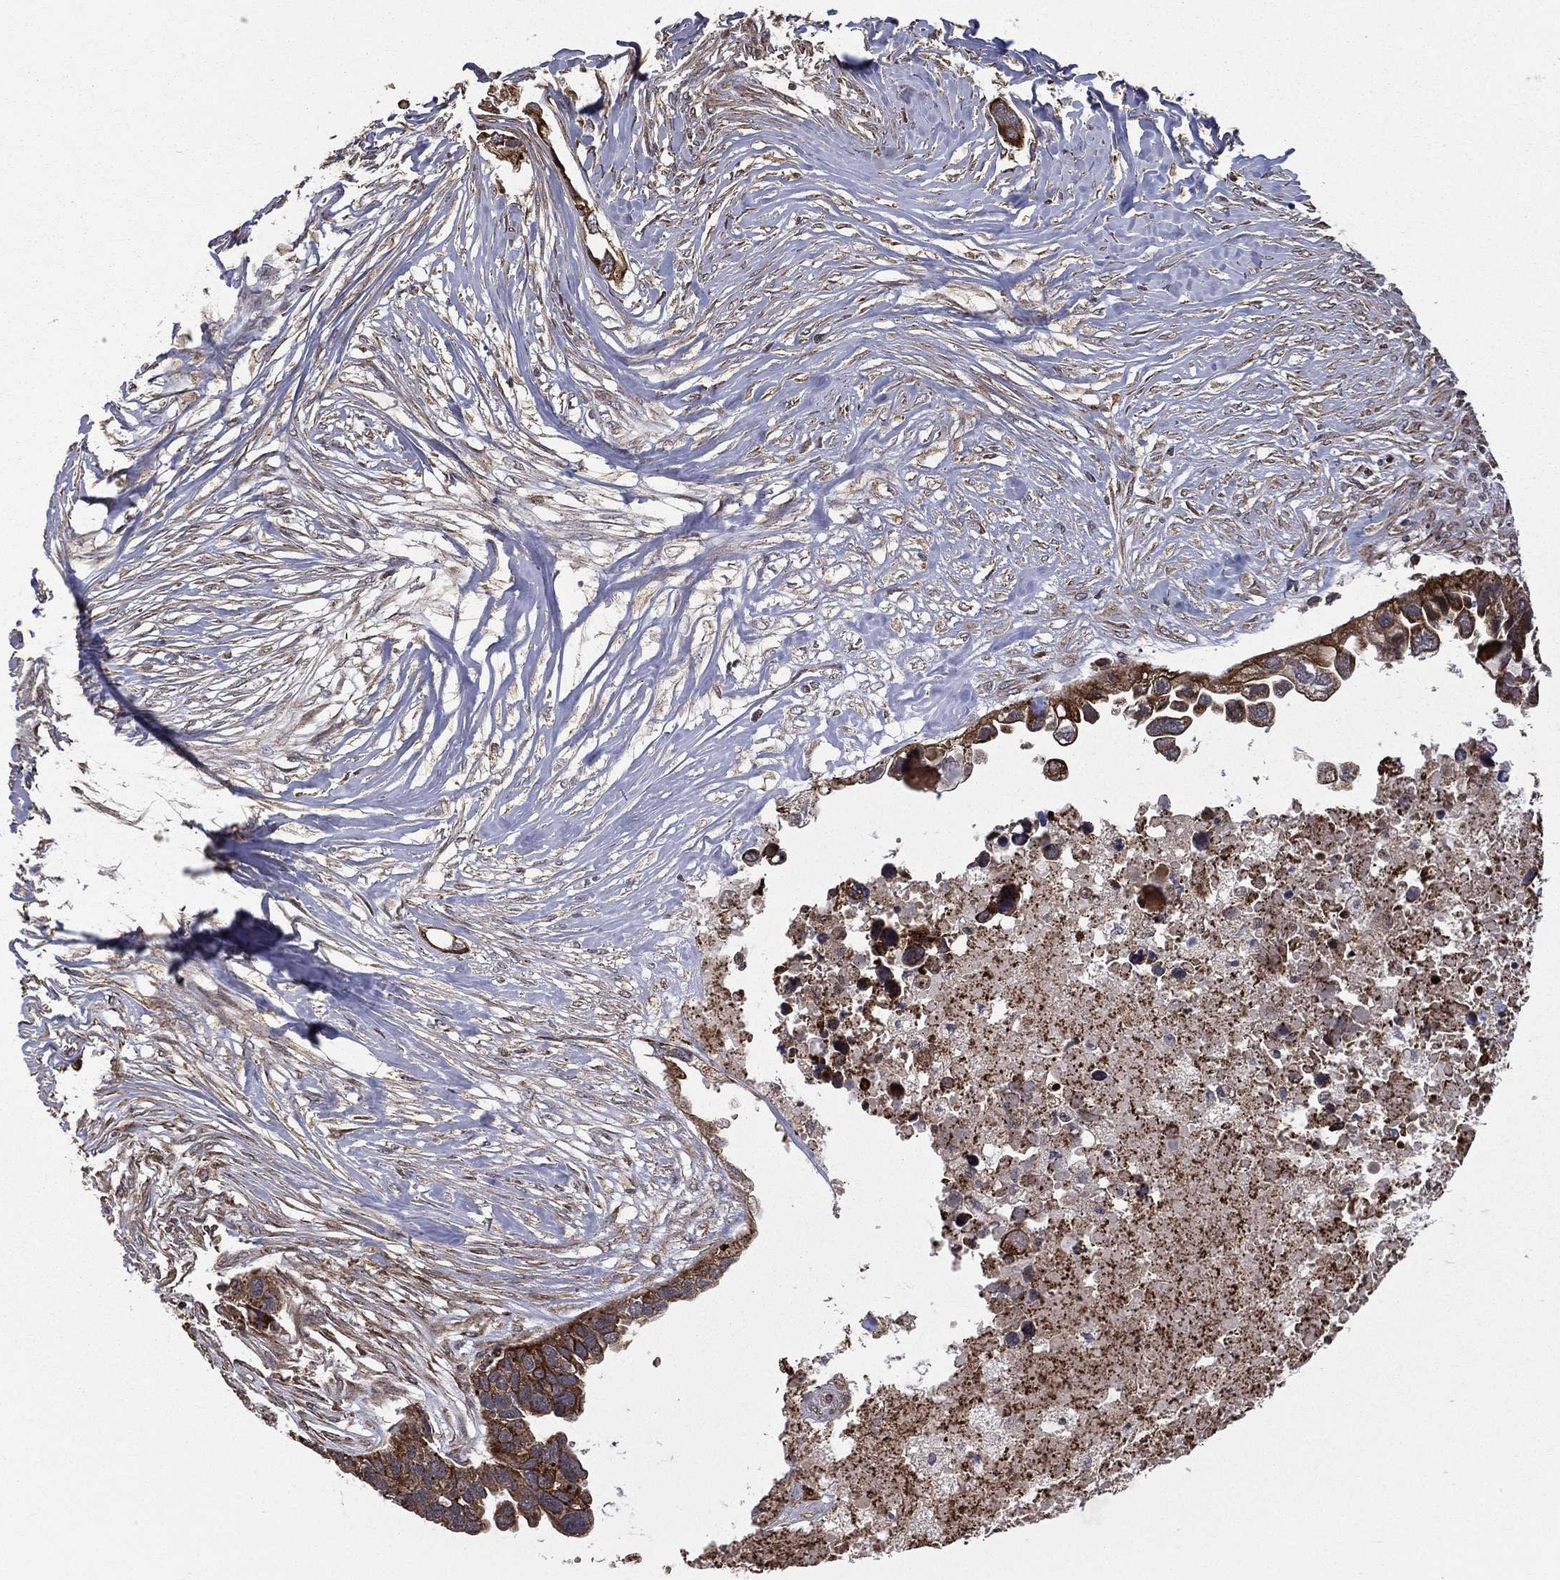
{"staining": {"intensity": "strong", "quantity": ">75%", "location": "cytoplasmic/membranous"}, "tissue": "ovarian cancer", "cell_type": "Tumor cells", "image_type": "cancer", "snomed": [{"axis": "morphology", "description": "Cystadenocarcinoma, serous, NOS"}, {"axis": "topography", "description": "Ovary"}], "caption": "An image showing strong cytoplasmic/membranous staining in approximately >75% of tumor cells in ovarian cancer (serous cystadenocarcinoma), as visualized by brown immunohistochemical staining.", "gene": "GIMAP6", "patient": {"sex": "female", "age": 54}}